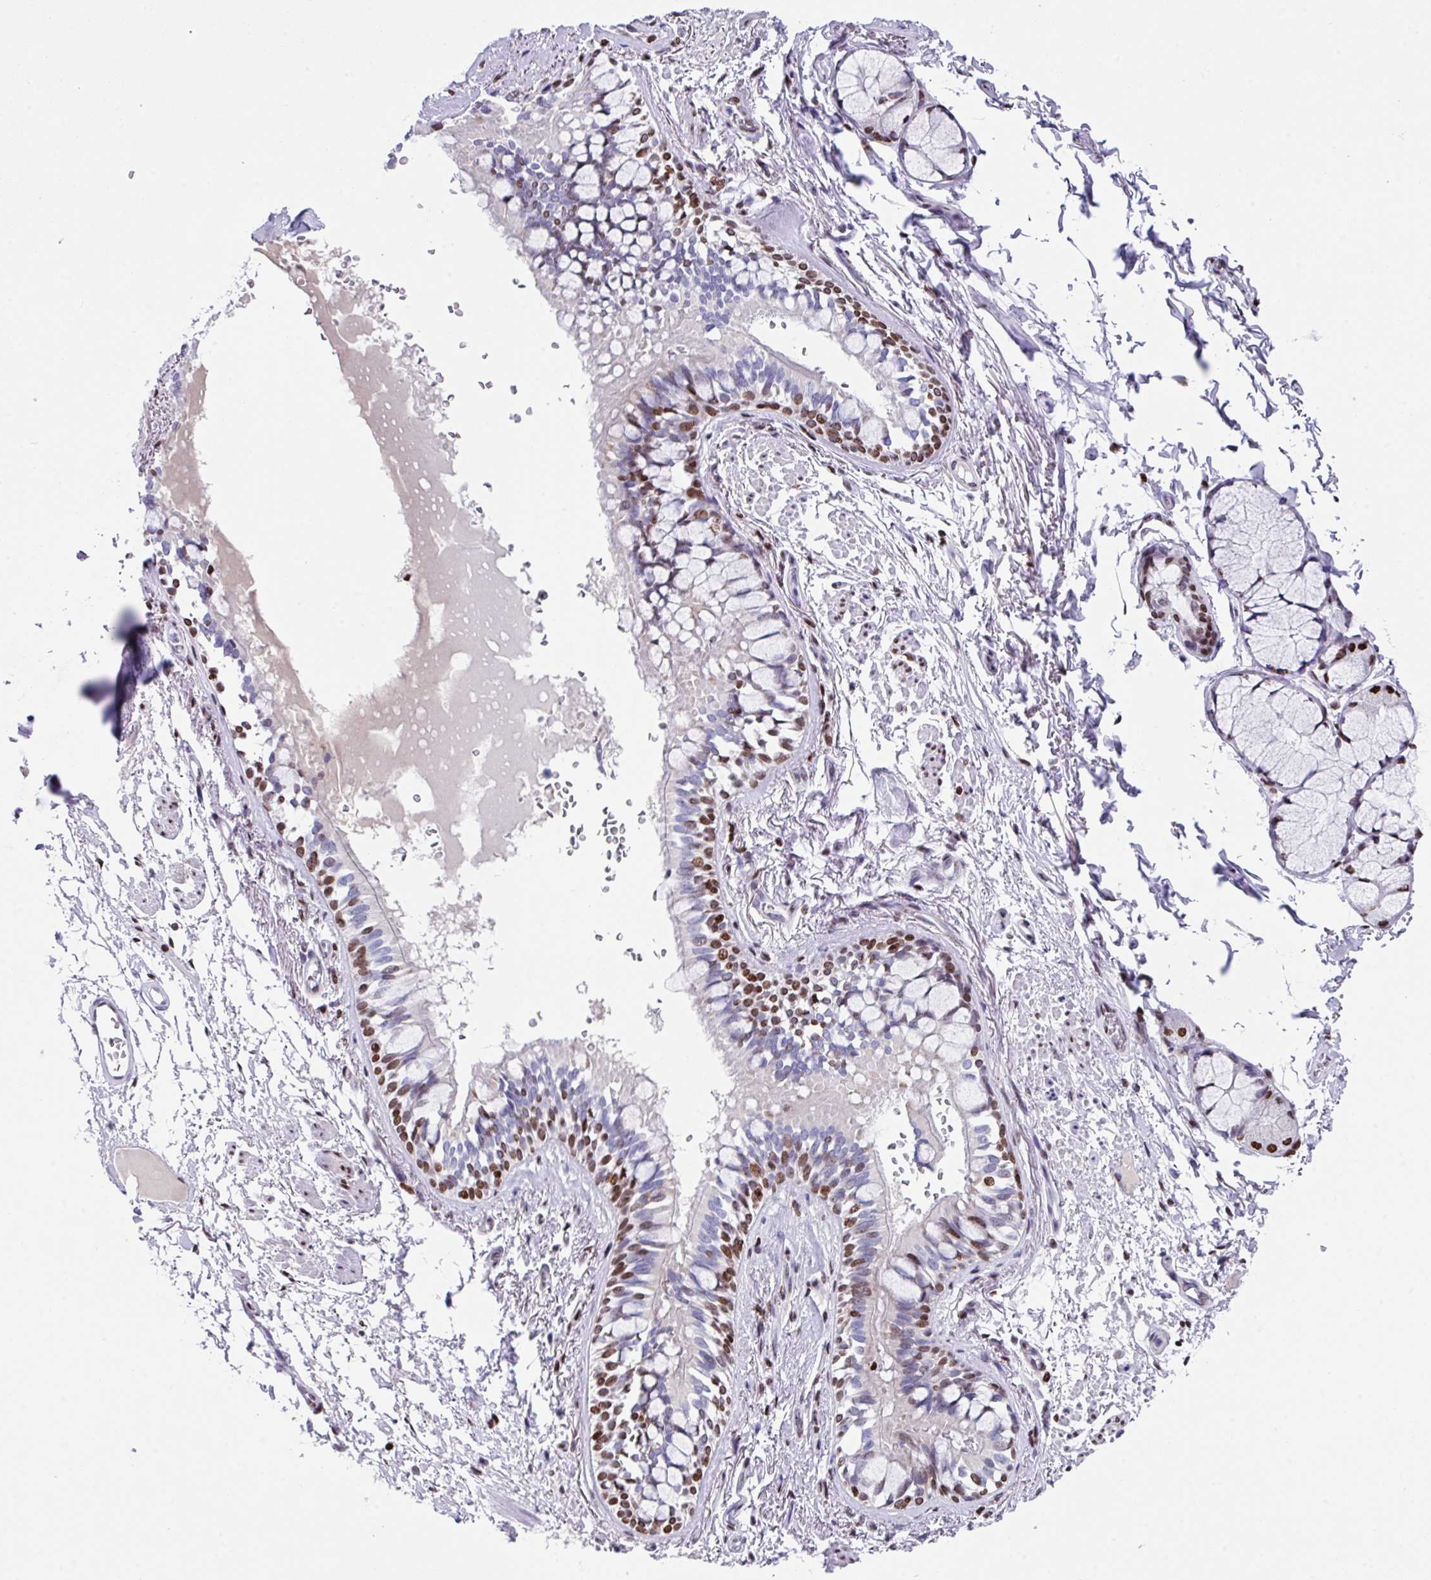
{"staining": {"intensity": "strong", "quantity": "<25%", "location": "nuclear"}, "tissue": "bronchus", "cell_type": "Respiratory epithelial cells", "image_type": "normal", "snomed": [{"axis": "morphology", "description": "Normal tissue, NOS"}, {"axis": "topography", "description": "Bronchus"}], "caption": "Strong nuclear protein staining is identified in approximately <25% of respiratory epithelial cells in bronchus. The staining was performed using DAB, with brown indicating positive protein expression. Nuclei are stained blue with hematoxylin.", "gene": "TCF3", "patient": {"sex": "male", "age": 70}}